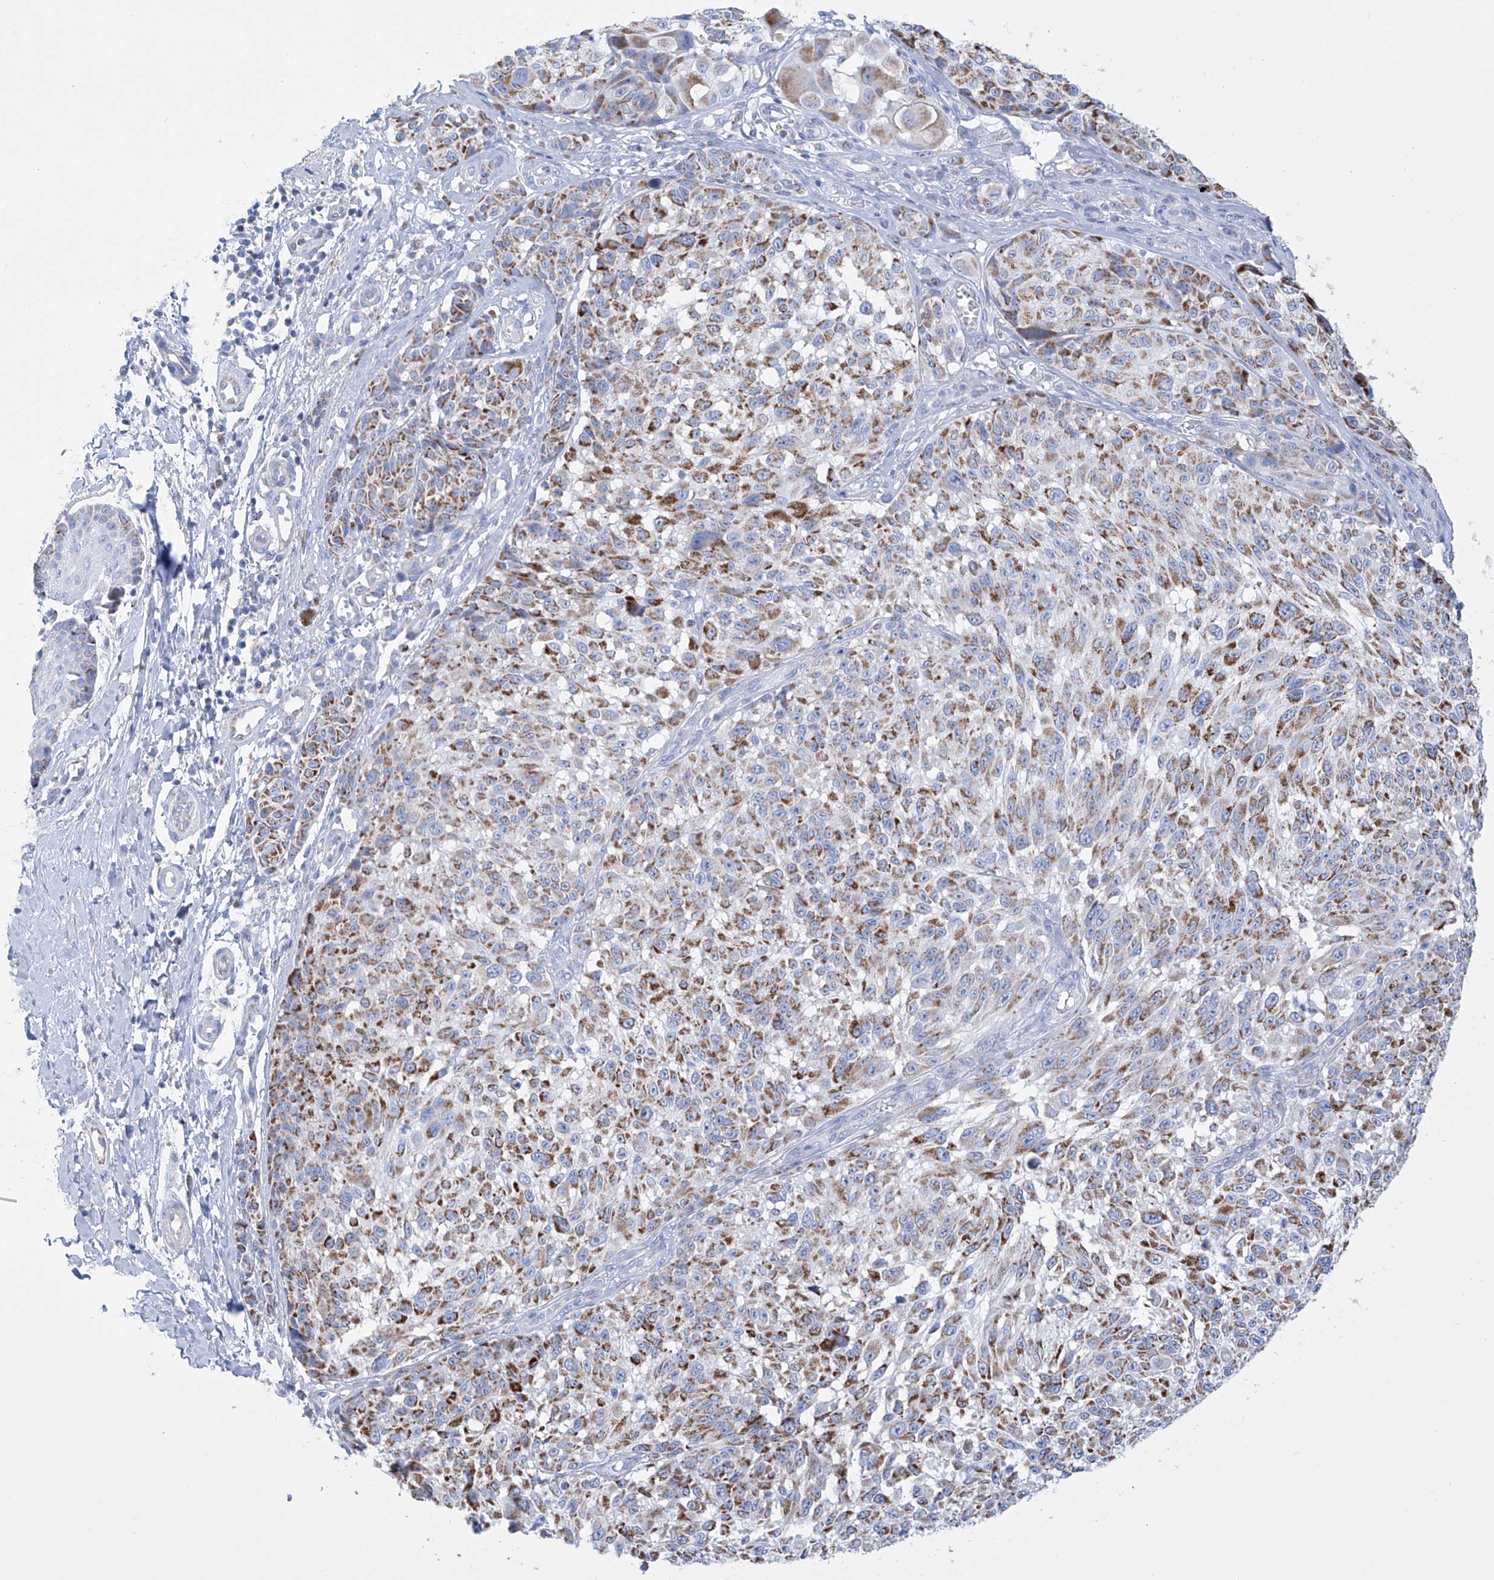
{"staining": {"intensity": "strong", "quantity": "25%-75%", "location": "cytoplasmic/membranous"}, "tissue": "melanoma", "cell_type": "Tumor cells", "image_type": "cancer", "snomed": [{"axis": "morphology", "description": "Malignant melanoma, NOS"}, {"axis": "topography", "description": "Skin"}], "caption": "A high amount of strong cytoplasmic/membranous staining is appreciated in approximately 25%-75% of tumor cells in malignant melanoma tissue. The protein is shown in brown color, while the nuclei are stained blue.", "gene": "ALDH6A1", "patient": {"sex": "male", "age": 83}}